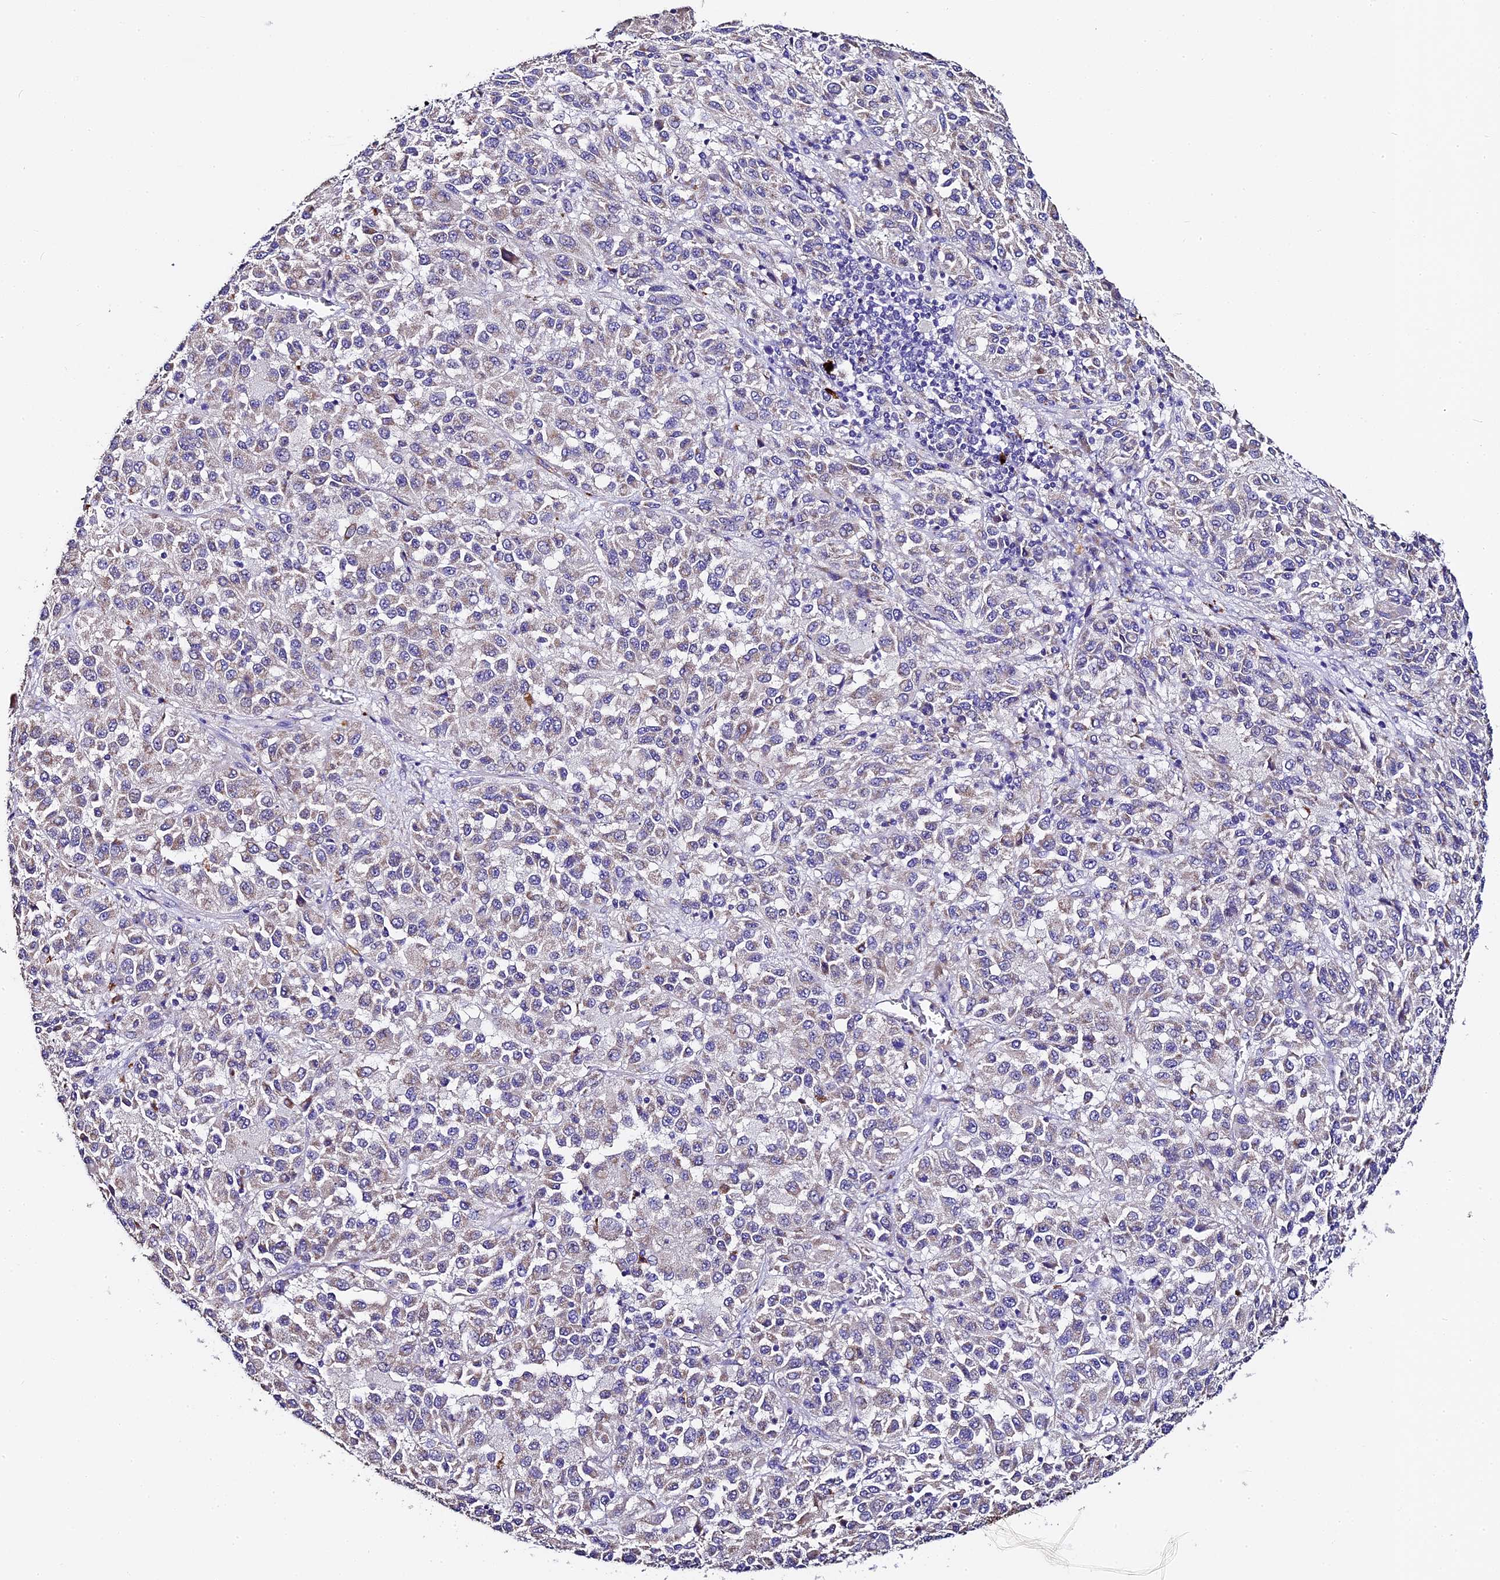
{"staining": {"intensity": "negative", "quantity": "none", "location": "none"}, "tissue": "melanoma", "cell_type": "Tumor cells", "image_type": "cancer", "snomed": [{"axis": "morphology", "description": "Malignant melanoma, Metastatic site"}, {"axis": "topography", "description": "Lung"}], "caption": "A histopathology image of human melanoma is negative for staining in tumor cells.", "gene": "FREM3", "patient": {"sex": "male", "age": 64}}